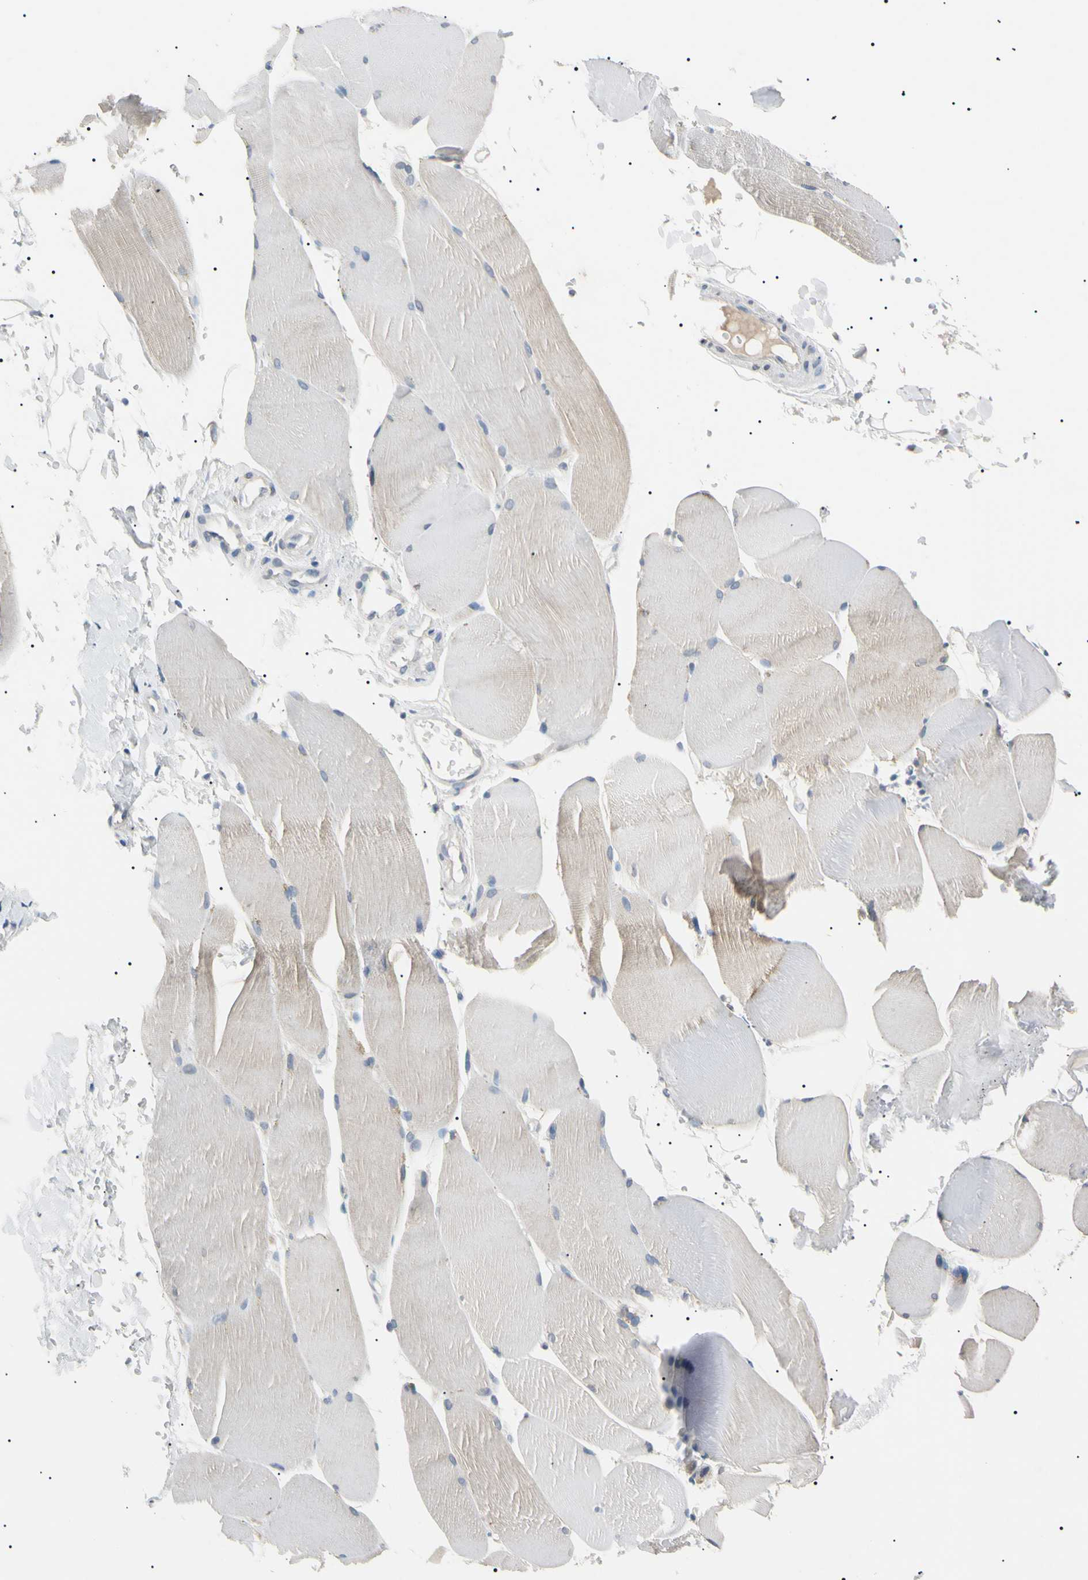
{"staining": {"intensity": "negative", "quantity": "none", "location": "none"}, "tissue": "skeletal muscle", "cell_type": "Myocytes", "image_type": "normal", "snomed": [{"axis": "morphology", "description": "Normal tissue, NOS"}, {"axis": "topography", "description": "Skin"}, {"axis": "topography", "description": "Skeletal muscle"}], "caption": "IHC of benign skeletal muscle demonstrates no expression in myocytes.", "gene": "CGB3", "patient": {"sex": "male", "age": 83}}